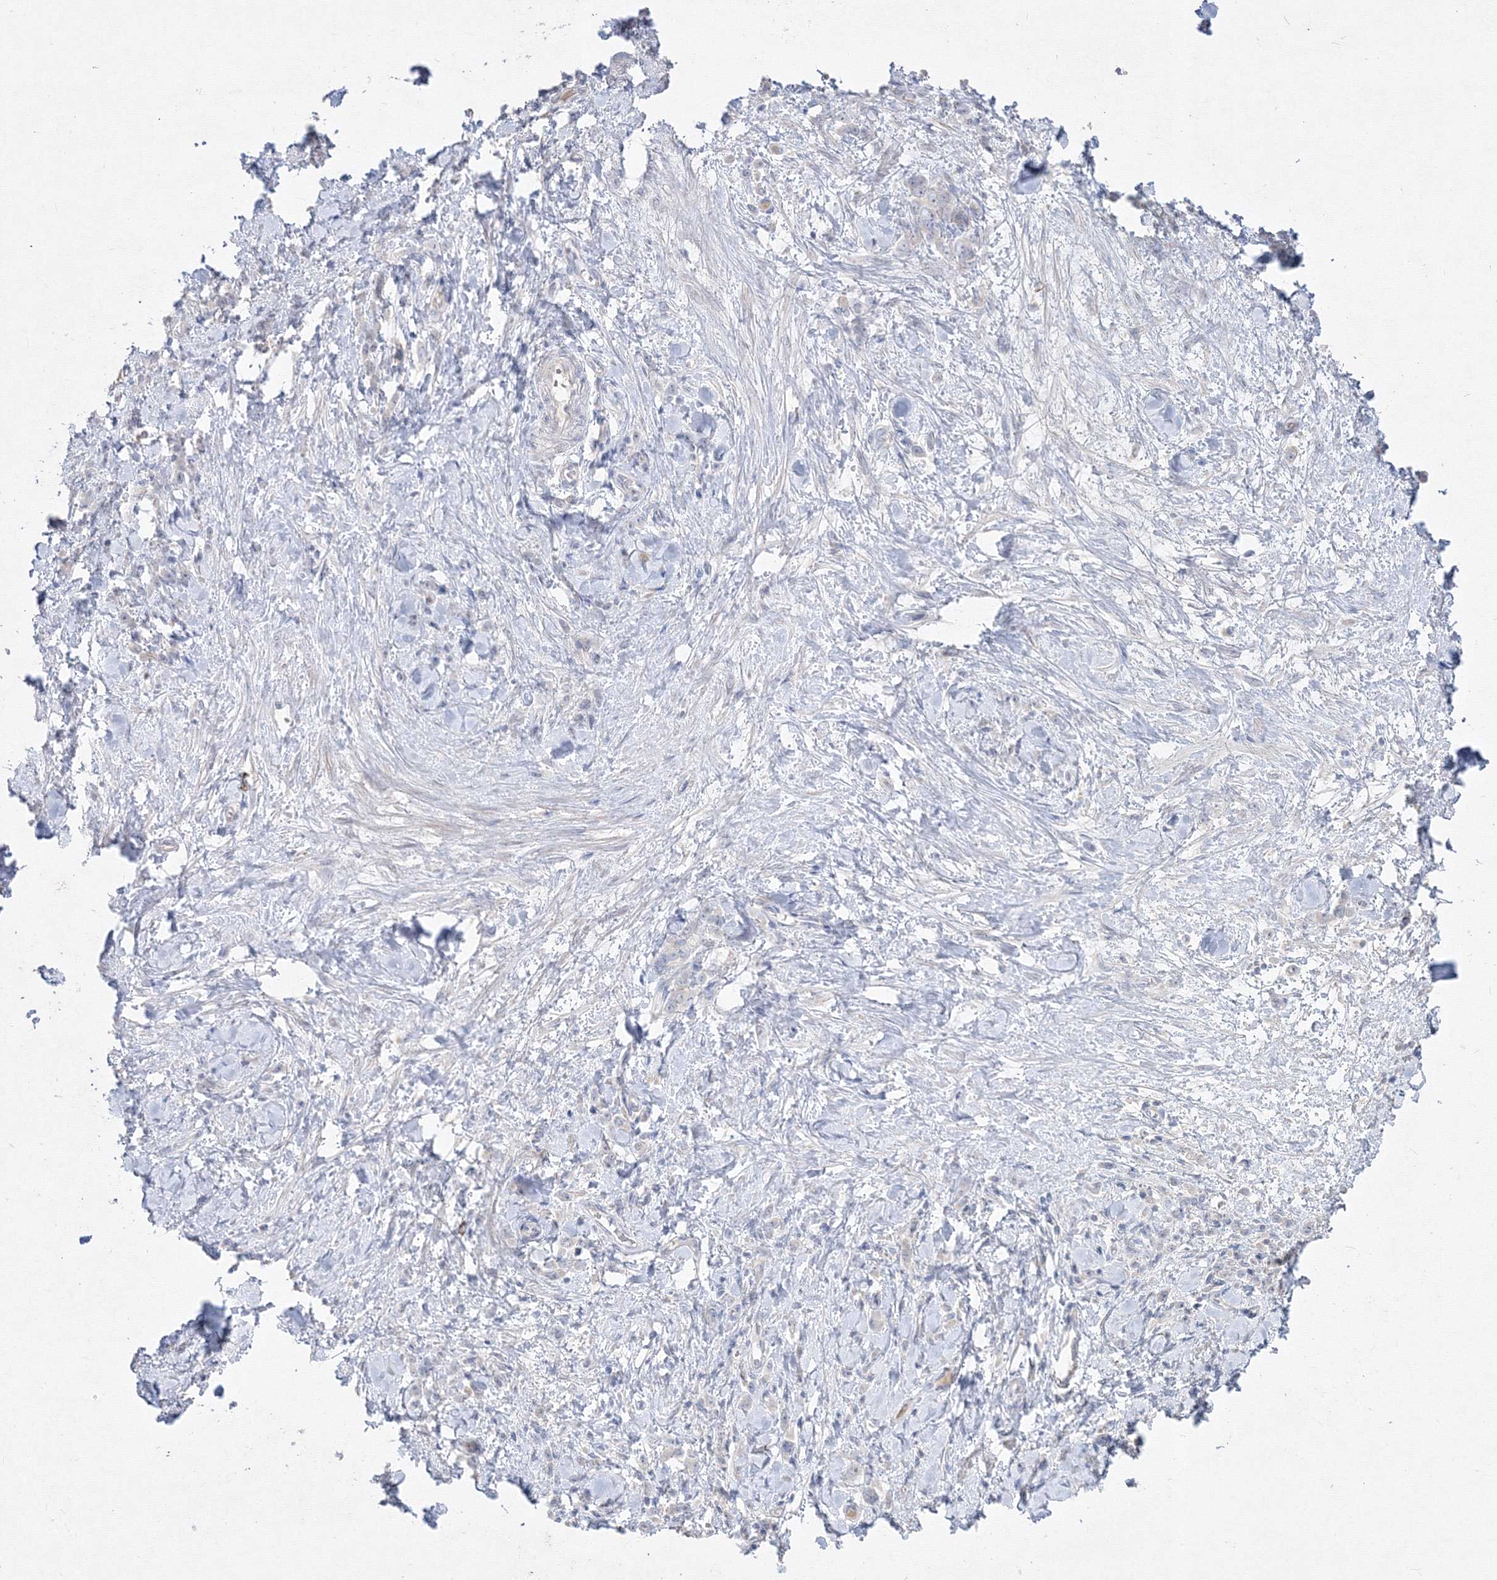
{"staining": {"intensity": "negative", "quantity": "none", "location": "none"}, "tissue": "stomach cancer", "cell_type": "Tumor cells", "image_type": "cancer", "snomed": [{"axis": "morphology", "description": "Normal tissue, NOS"}, {"axis": "morphology", "description": "Adenocarcinoma, NOS"}, {"axis": "topography", "description": "Stomach"}], "caption": "Immunohistochemistry photomicrograph of neoplastic tissue: human adenocarcinoma (stomach) stained with DAB demonstrates no significant protein staining in tumor cells.", "gene": "FBXL8", "patient": {"sex": "male", "age": 82}}